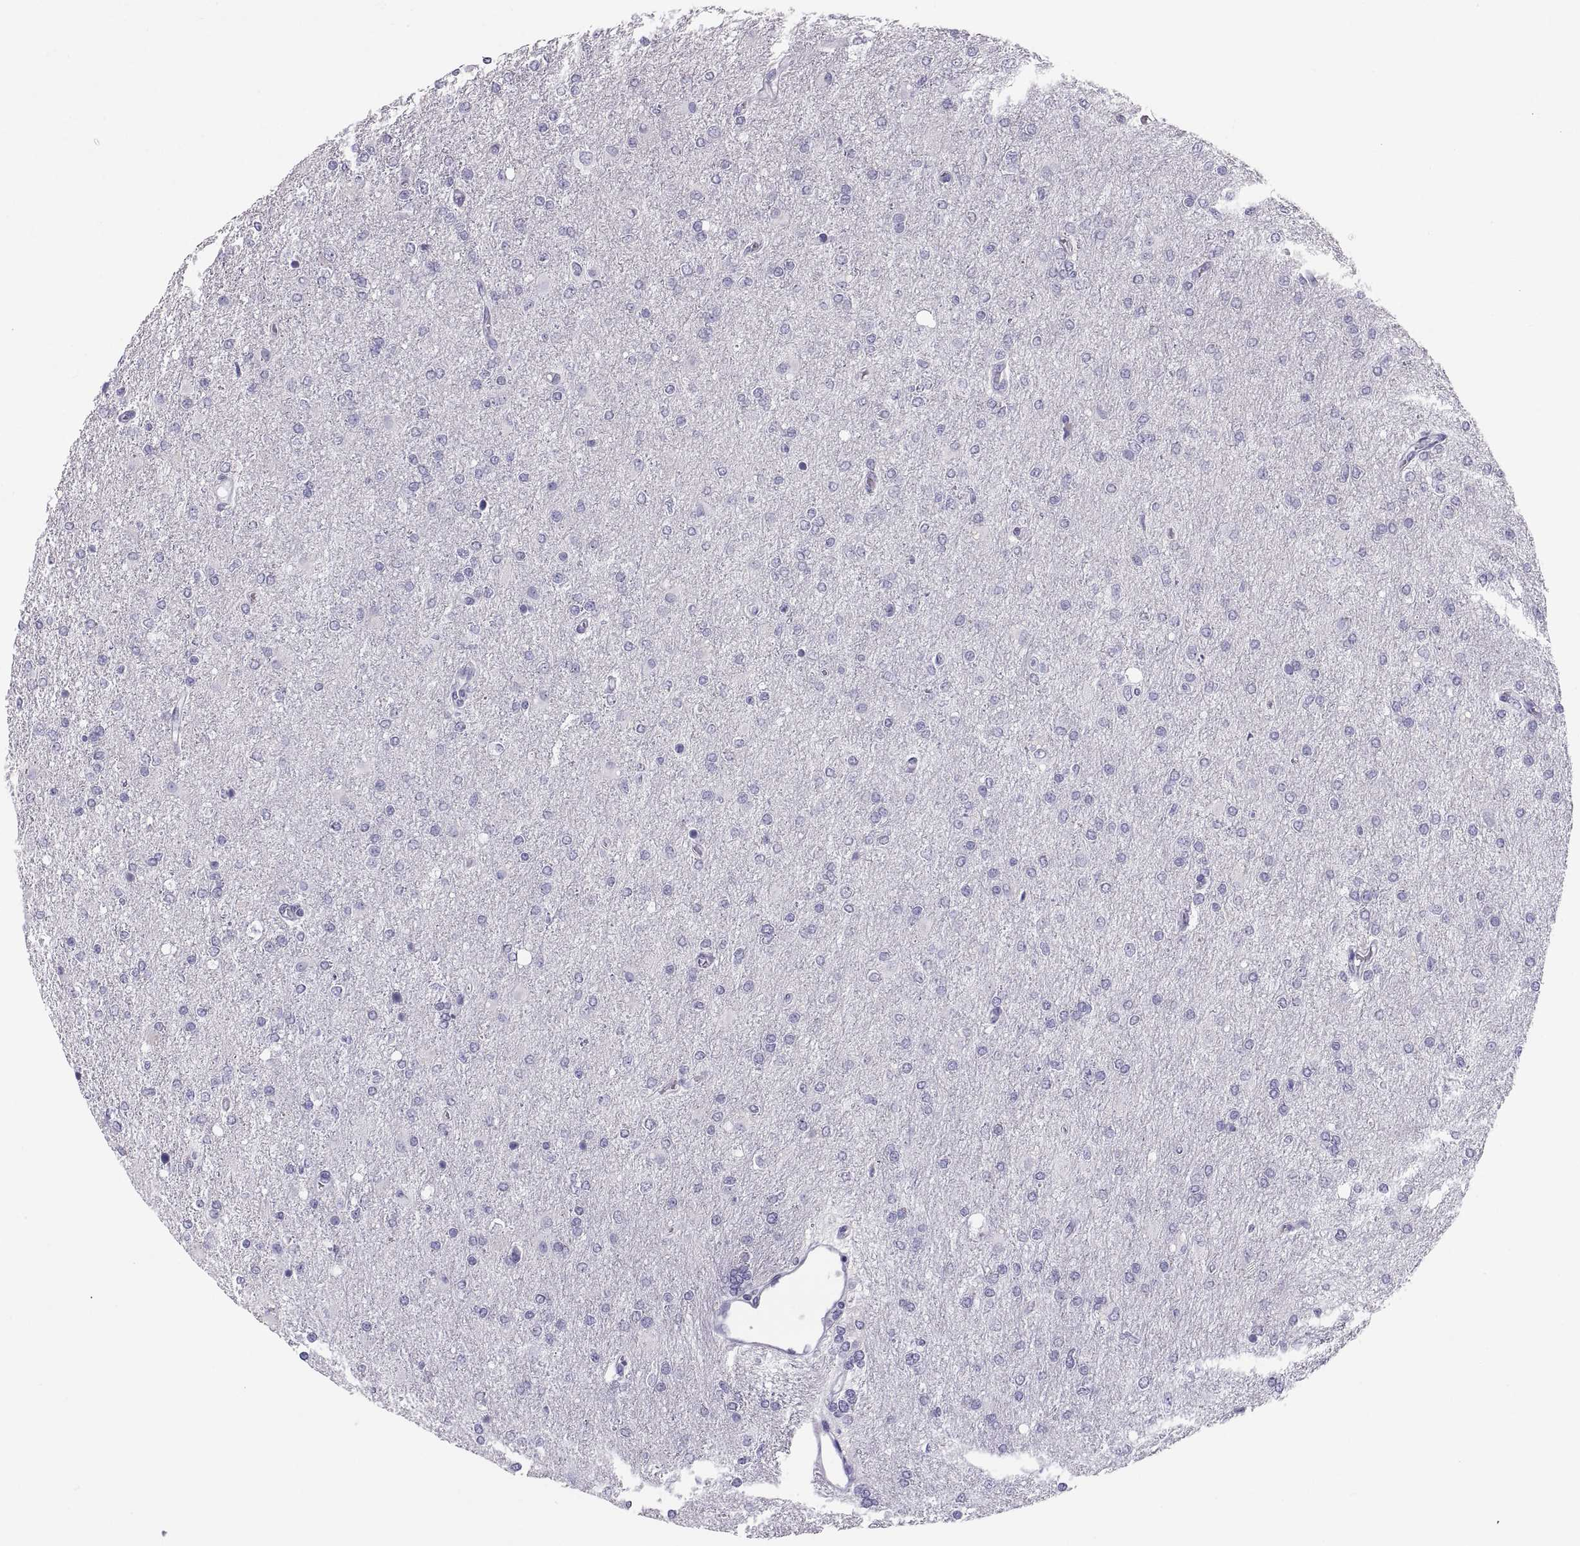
{"staining": {"intensity": "negative", "quantity": "none", "location": "none"}, "tissue": "glioma", "cell_type": "Tumor cells", "image_type": "cancer", "snomed": [{"axis": "morphology", "description": "Glioma, malignant, High grade"}, {"axis": "topography", "description": "Cerebral cortex"}], "caption": "Tumor cells show no significant protein positivity in glioma.", "gene": "PAX2", "patient": {"sex": "male", "age": 70}}